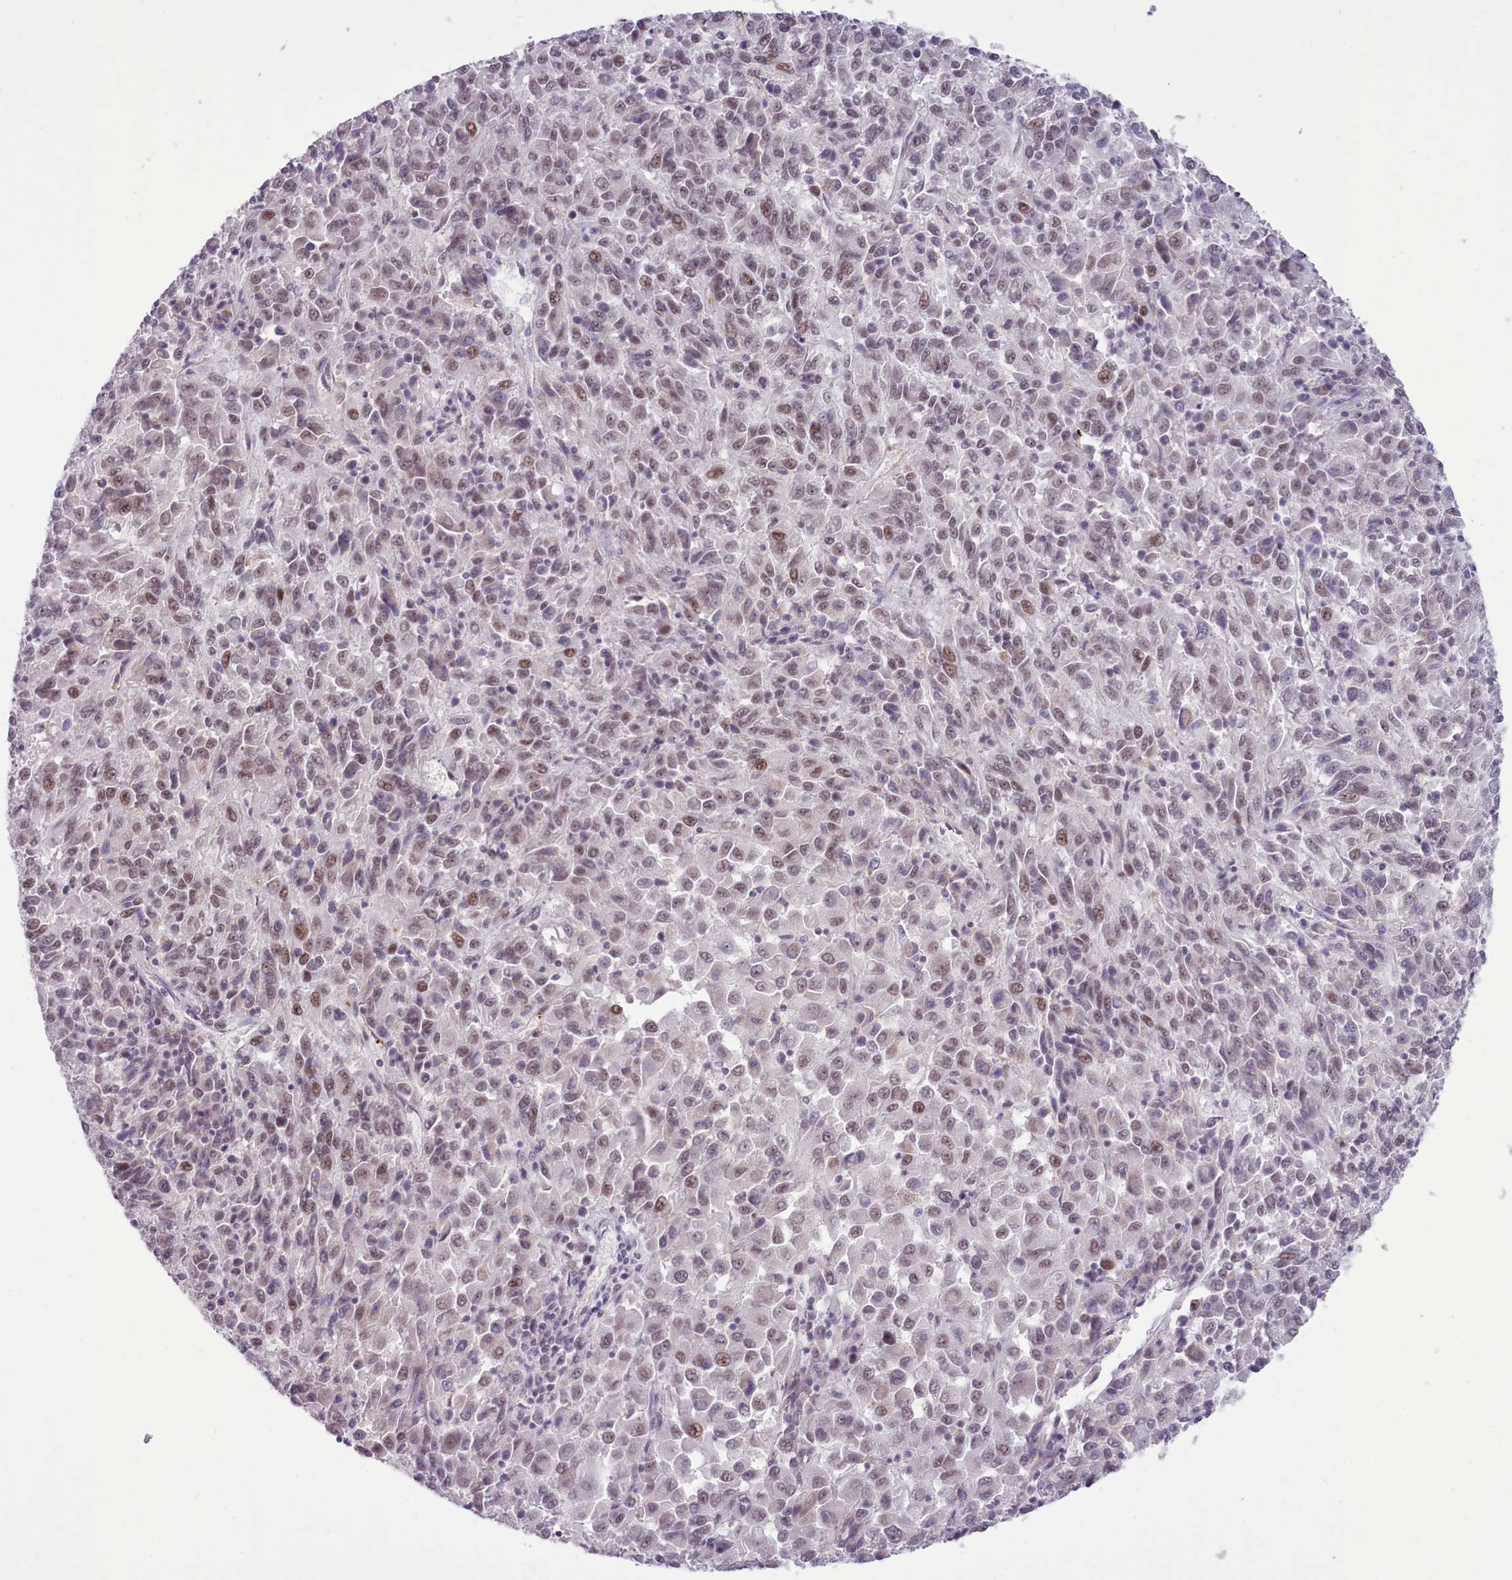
{"staining": {"intensity": "weak", "quantity": "25%-75%", "location": "nuclear"}, "tissue": "melanoma", "cell_type": "Tumor cells", "image_type": "cancer", "snomed": [{"axis": "morphology", "description": "Malignant melanoma, Metastatic site"}, {"axis": "topography", "description": "Lung"}], "caption": "A brown stain highlights weak nuclear positivity of a protein in human malignant melanoma (metastatic site) tumor cells. (IHC, brightfield microscopy, high magnification).", "gene": "RFX1", "patient": {"sex": "male", "age": 64}}